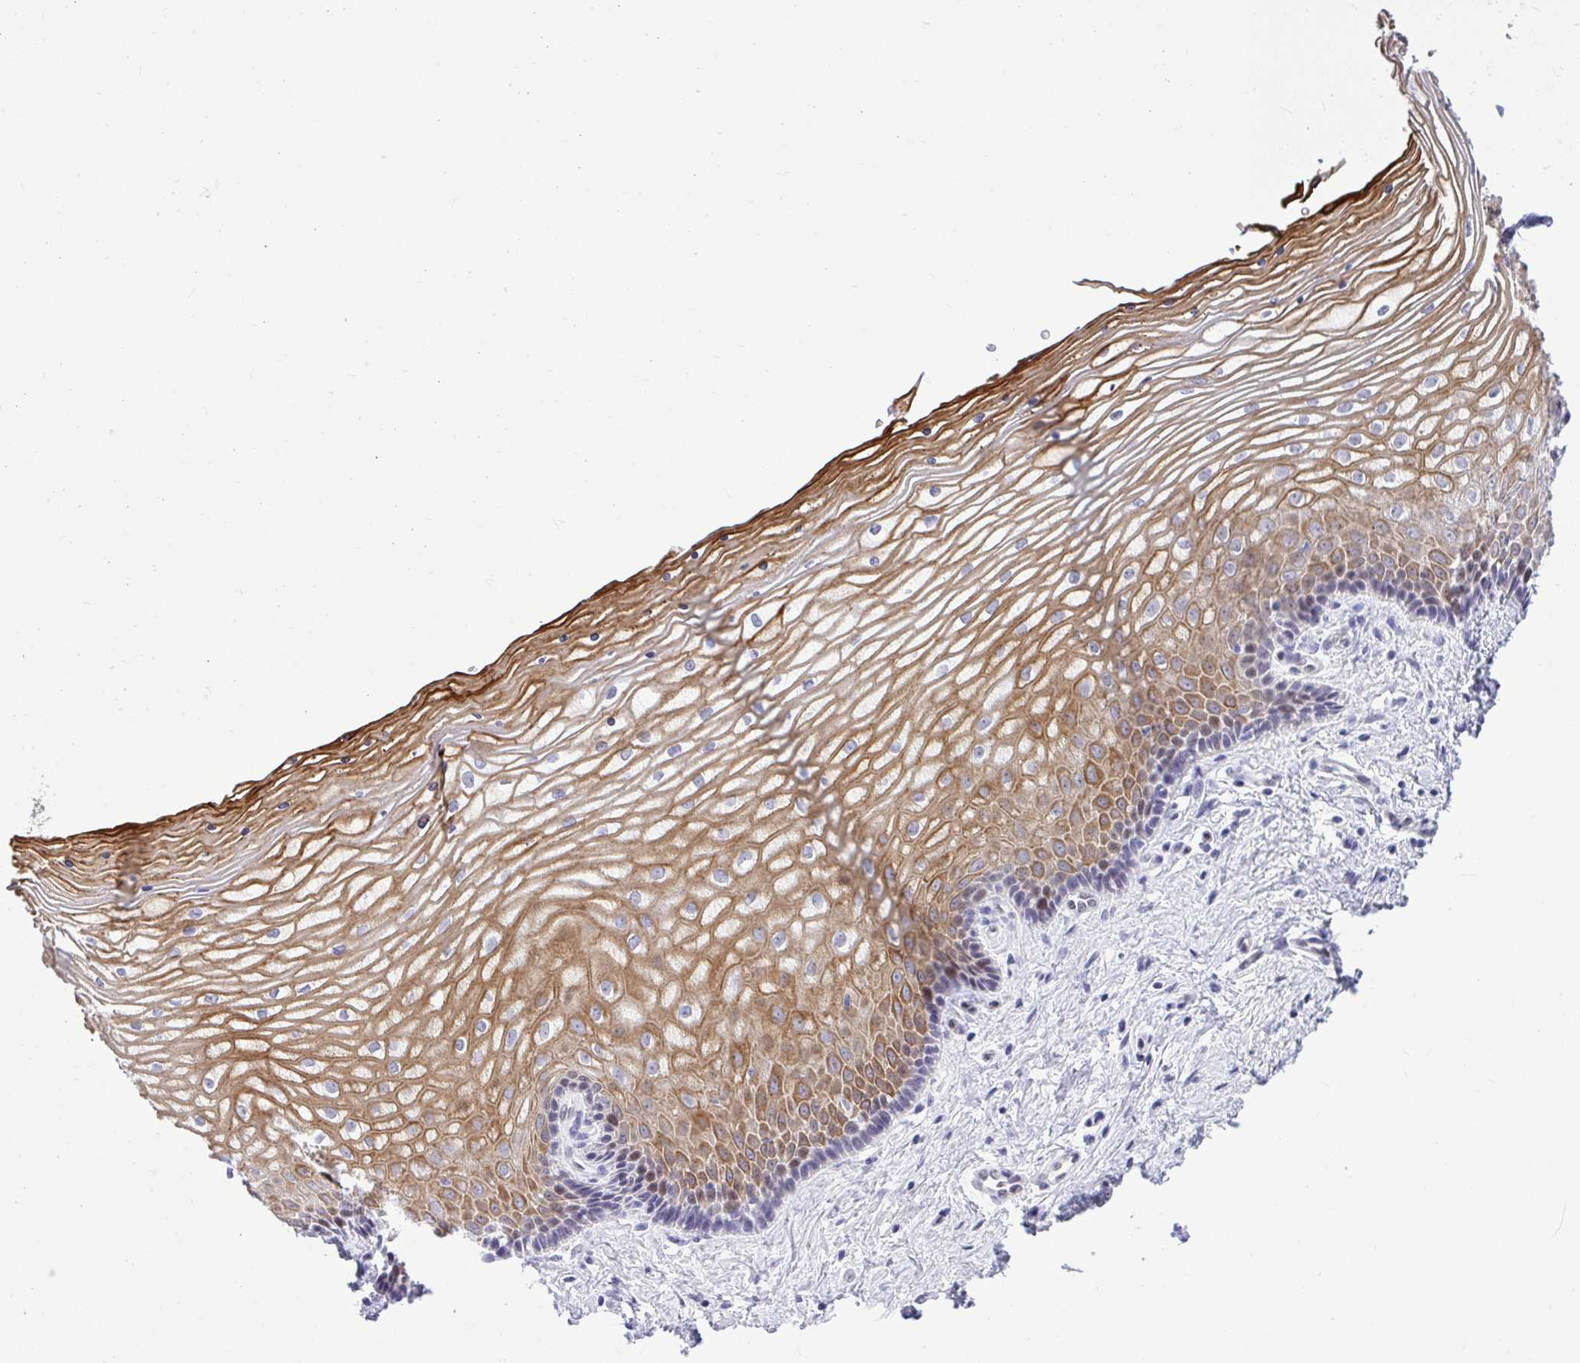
{"staining": {"intensity": "strong", "quantity": "25%-75%", "location": "cytoplasmic/membranous,nuclear"}, "tissue": "vagina", "cell_type": "Squamous epithelial cells", "image_type": "normal", "snomed": [{"axis": "morphology", "description": "Normal tissue, NOS"}, {"axis": "topography", "description": "Vagina"}], "caption": "High-magnification brightfield microscopy of benign vagina stained with DAB (brown) and counterstained with hematoxylin (blue). squamous epithelial cells exhibit strong cytoplasmic/membranous,nuclear staining is seen in approximately25%-75% of cells.", "gene": "TEAD4", "patient": {"sex": "female", "age": 45}}